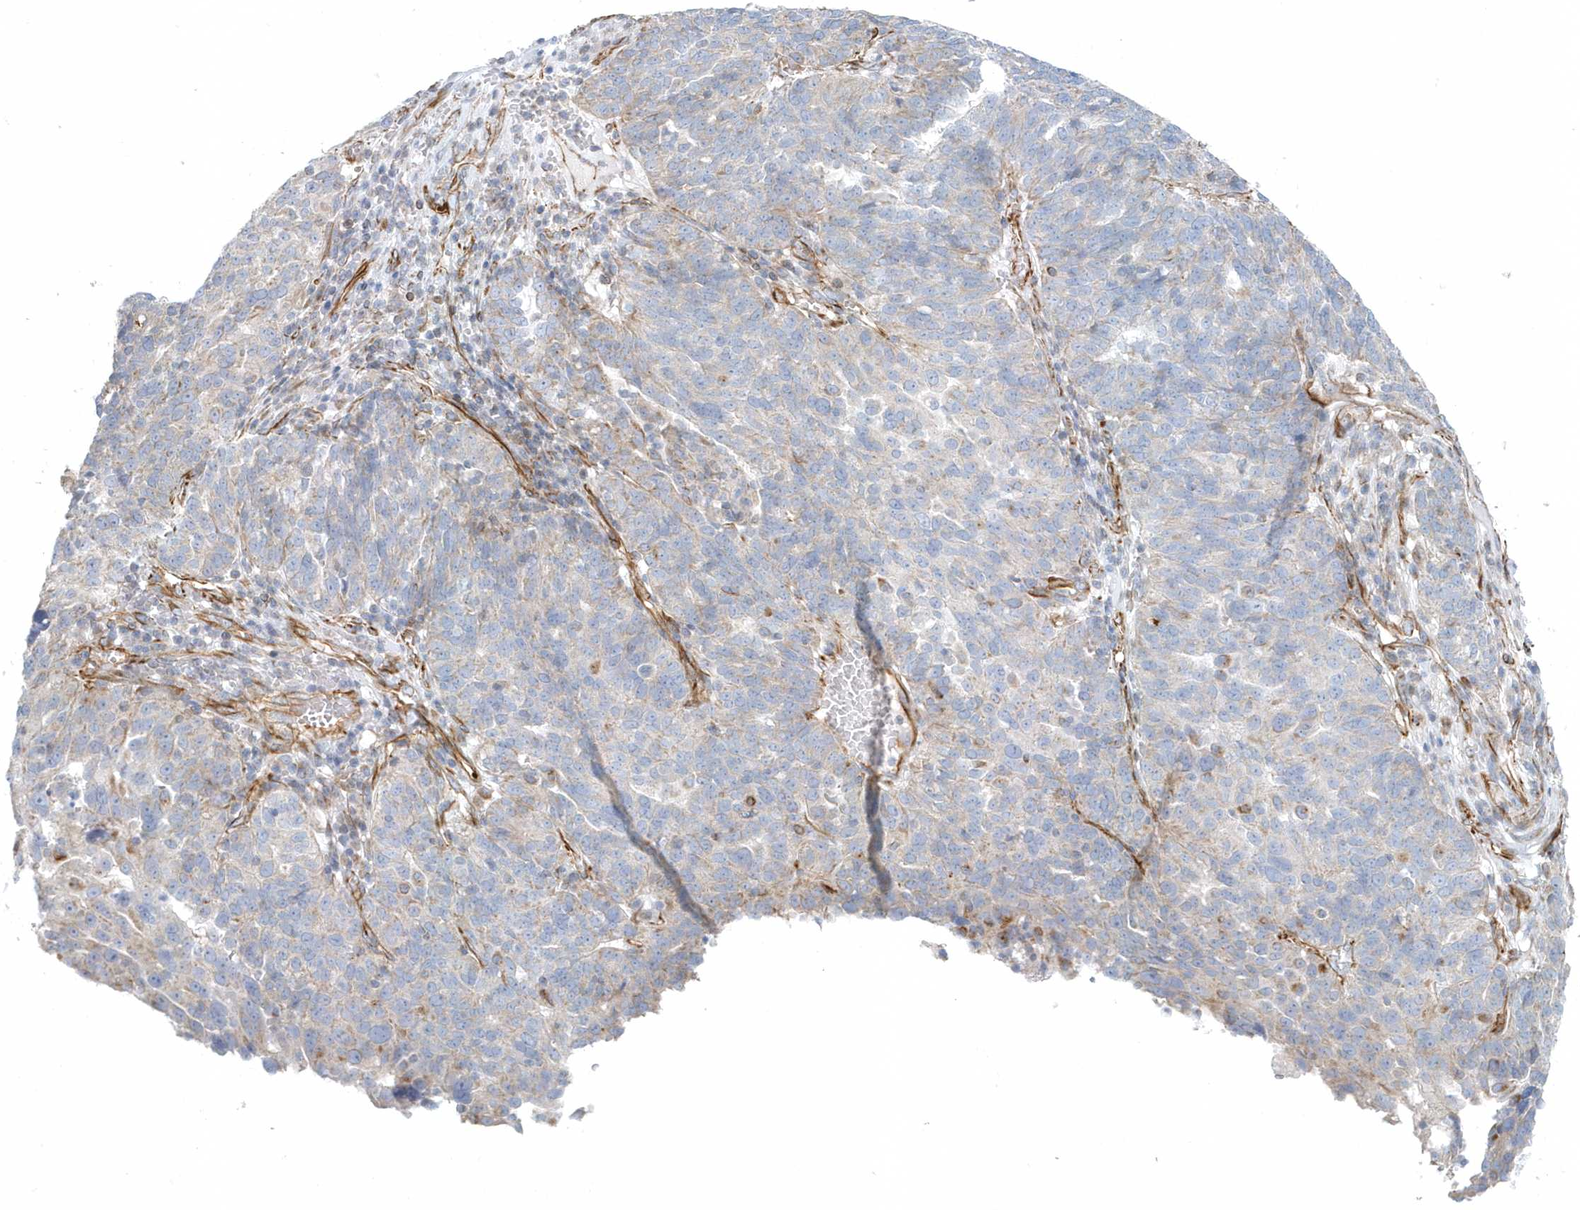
{"staining": {"intensity": "weak", "quantity": "<25%", "location": "cytoplasmic/membranous"}, "tissue": "ovarian cancer", "cell_type": "Tumor cells", "image_type": "cancer", "snomed": [{"axis": "morphology", "description": "Cystadenocarcinoma, serous, NOS"}, {"axis": "topography", "description": "Ovary"}], "caption": "High magnification brightfield microscopy of ovarian cancer stained with DAB (brown) and counterstained with hematoxylin (blue): tumor cells show no significant staining. Brightfield microscopy of immunohistochemistry stained with DAB (3,3'-diaminobenzidine) (brown) and hematoxylin (blue), captured at high magnification.", "gene": "GPR152", "patient": {"sex": "female", "age": 59}}